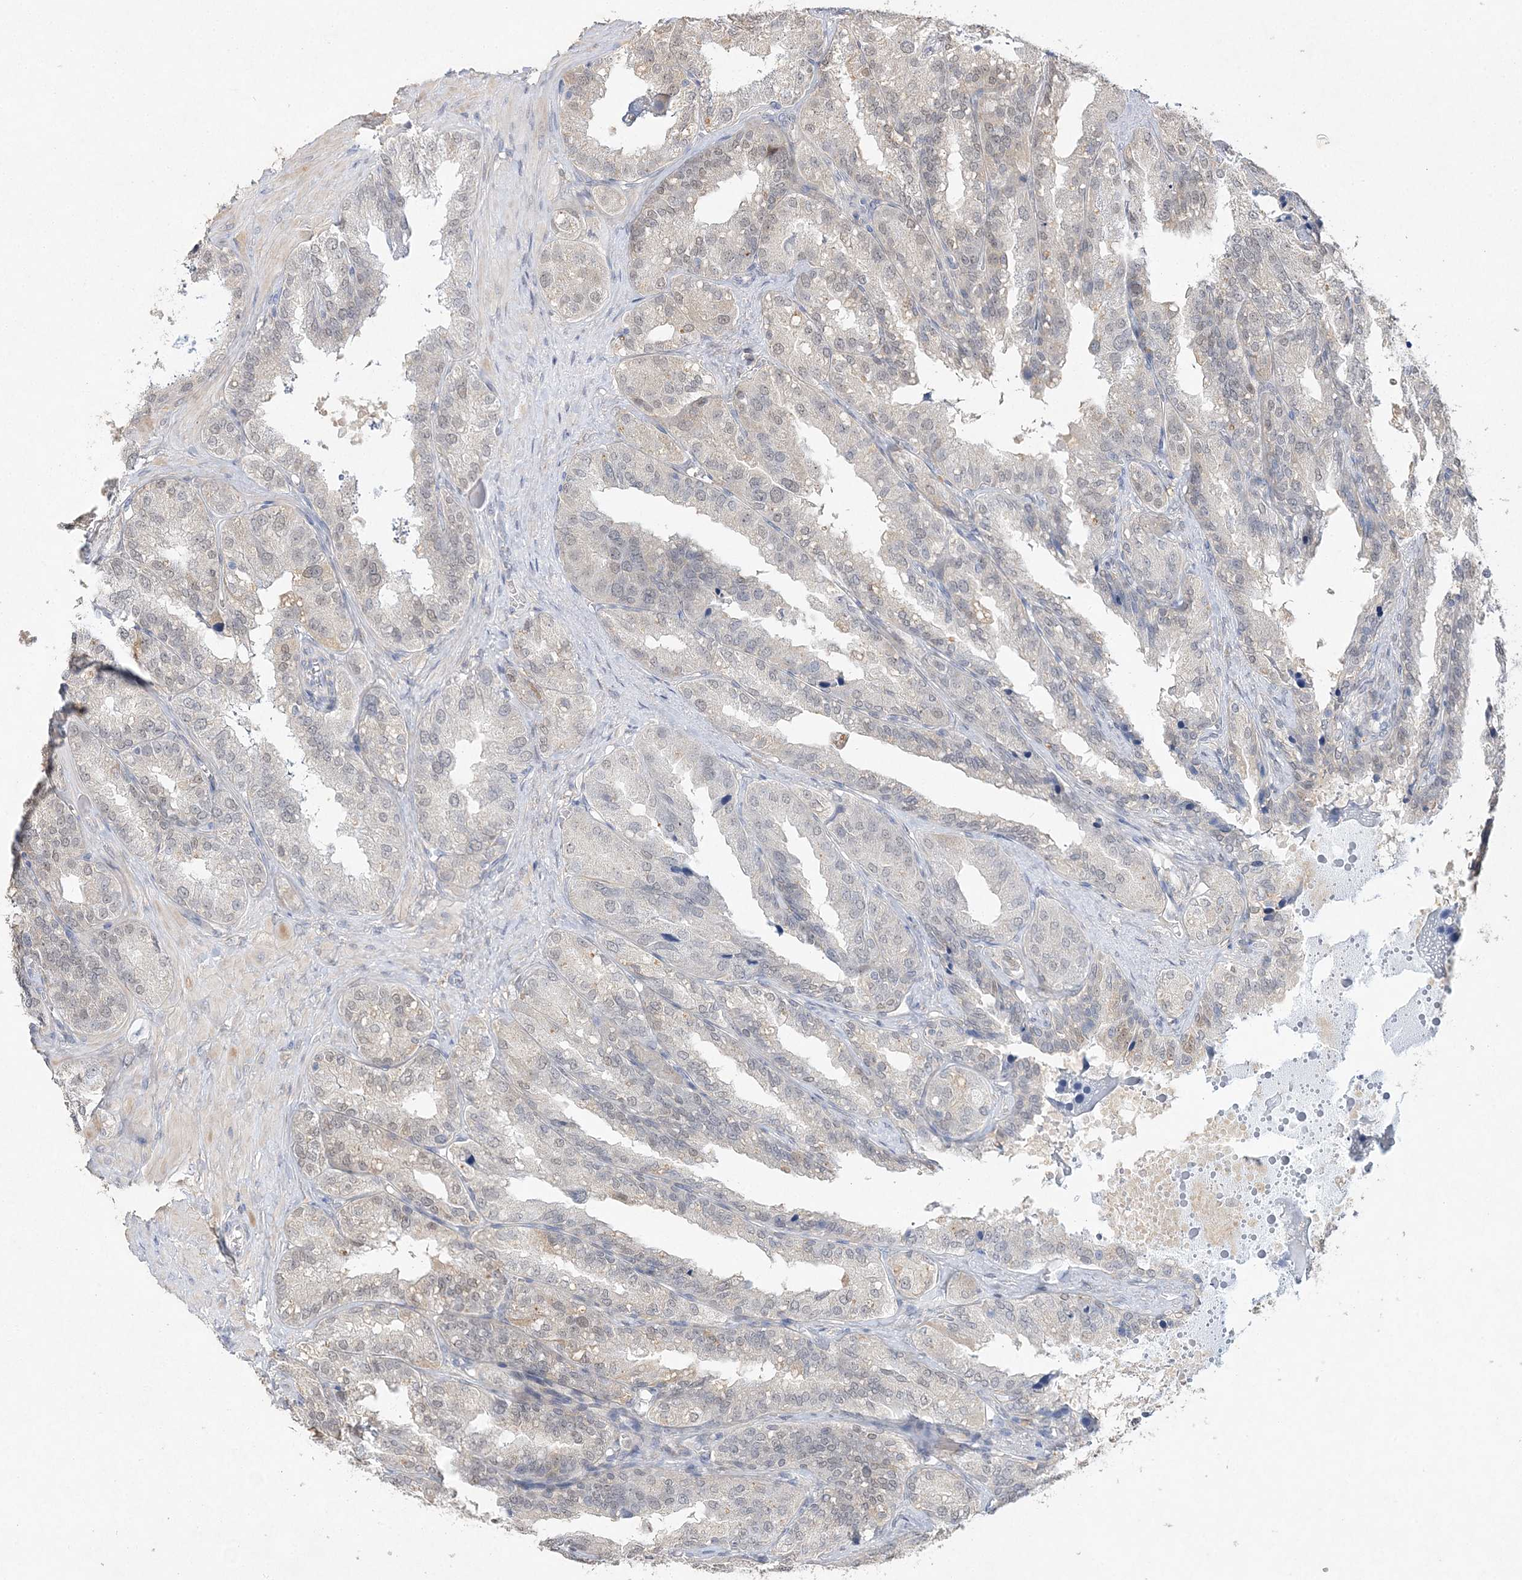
{"staining": {"intensity": "weak", "quantity": "<25%", "location": "nuclear"}, "tissue": "seminal vesicle", "cell_type": "Glandular cells", "image_type": "normal", "snomed": [{"axis": "morphology", "description": "Normal tissue, NOS"}, {"axis": "topography", "description": "Prostate"}, {"axis": "topography", "description": "Seminal veicle"}], "caption": "Photomicrograph shows no significant protein expression in glandular cells of unremarkable seminal vesicle. The staining was performed using DAB (3,3'-diaminobenzidine) to visualize the protein expression in brown, while the nuclei were stained in blue with hematoxylin (Magnification: 20x).", "gene": "MAT2B", "patient": {"sex": "male", "age": 51}}